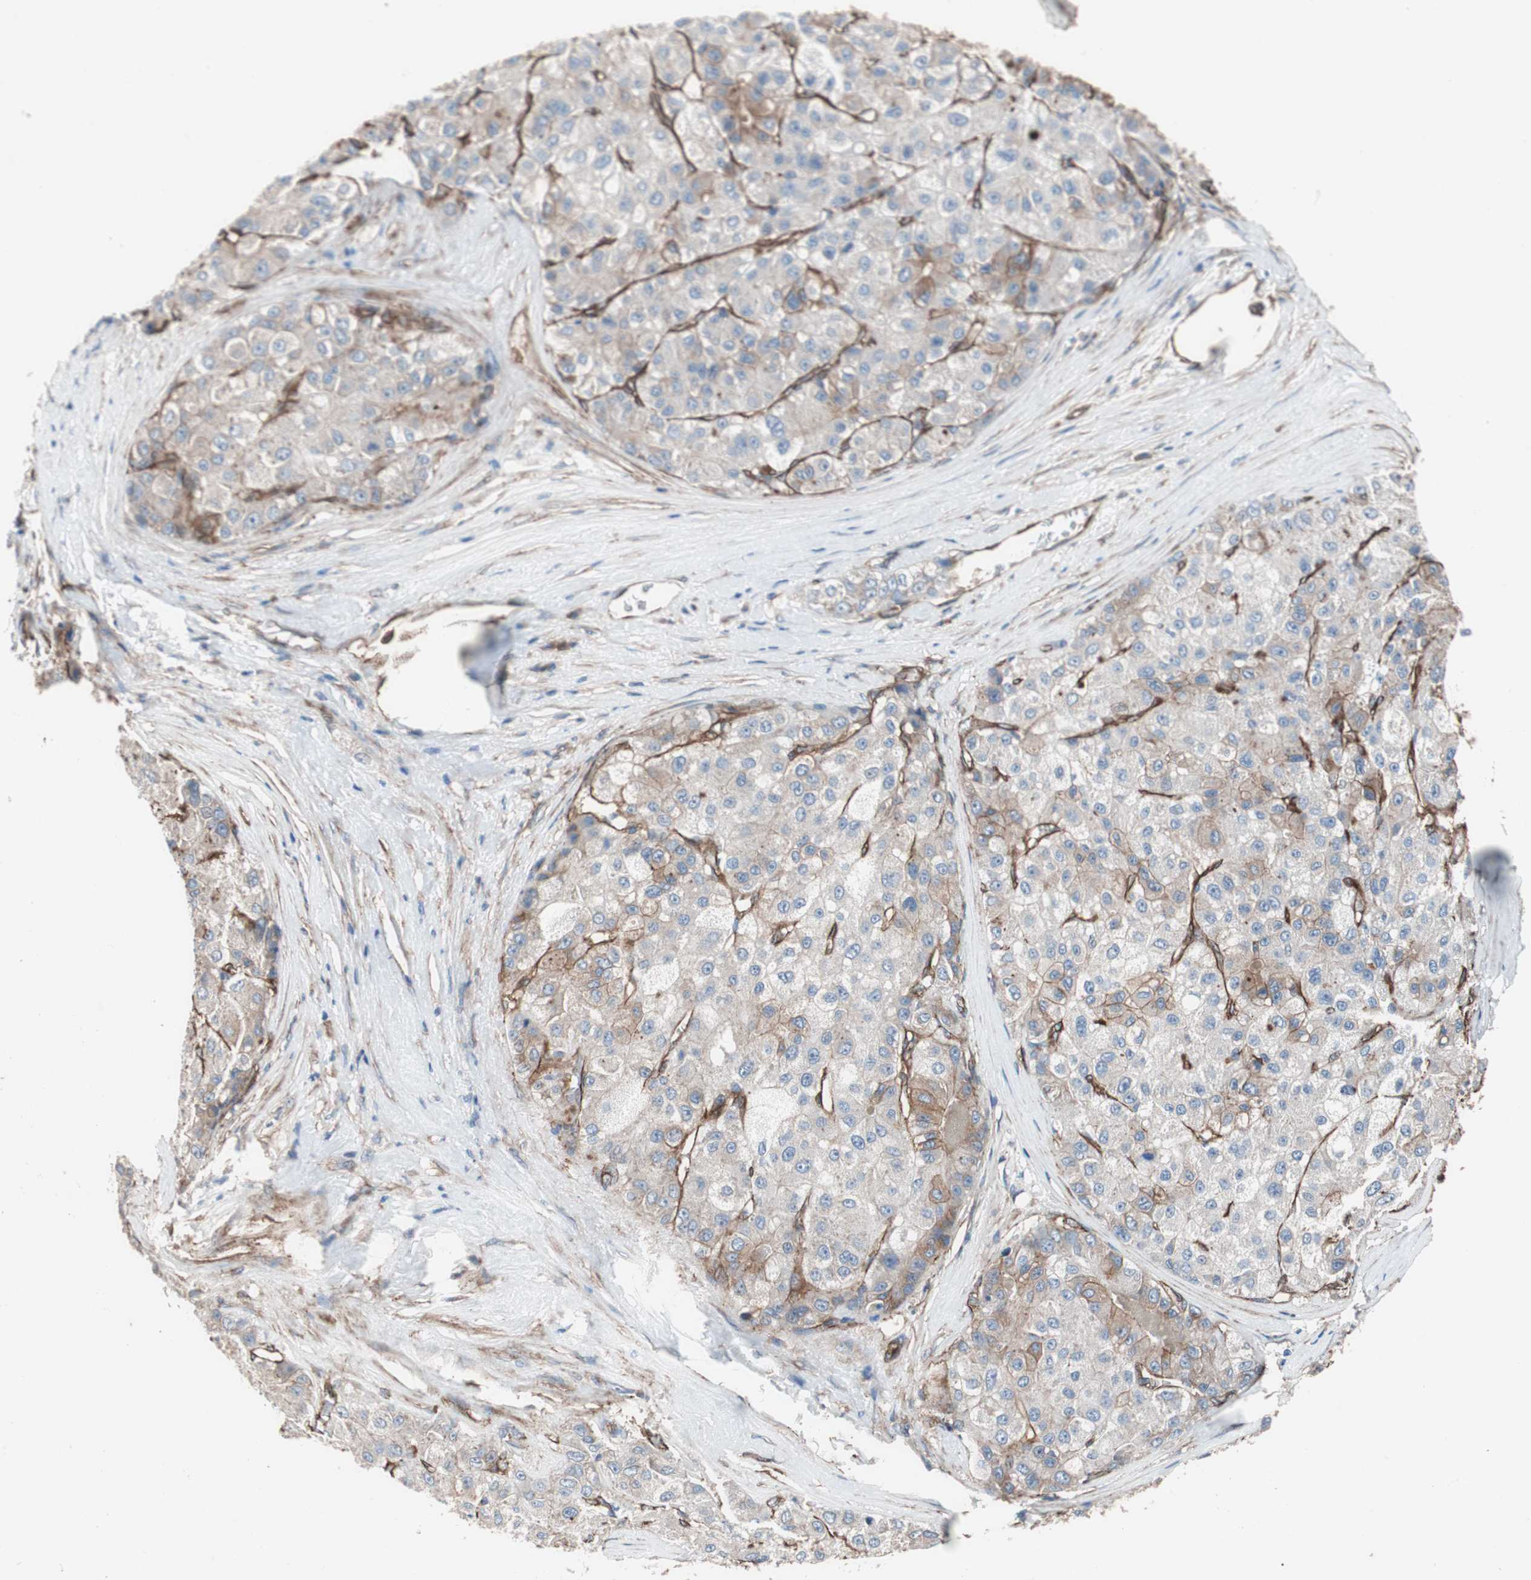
{"staining": {"intensity": "weak", "quantity": "25%-75%", "location": "cytoplasmic/membranous"}, "tissue": "liver cancer", "cell_type": "Tumor cells", "image_type": "cancer", "snomed": [{"axis": "morphology", "description": "Carcinoma, Hepatocellular, NOS"}, {"axis": "topography", "description": "Liver"}], "caption": "Weak cytoplasmic/membranous expression for a protein is identified in about 25%-75% of tumor cells of liver cancer using immunohistochemistry.", "gene": "SPINT1", "patient": {"sex": "male", "age": 80}}